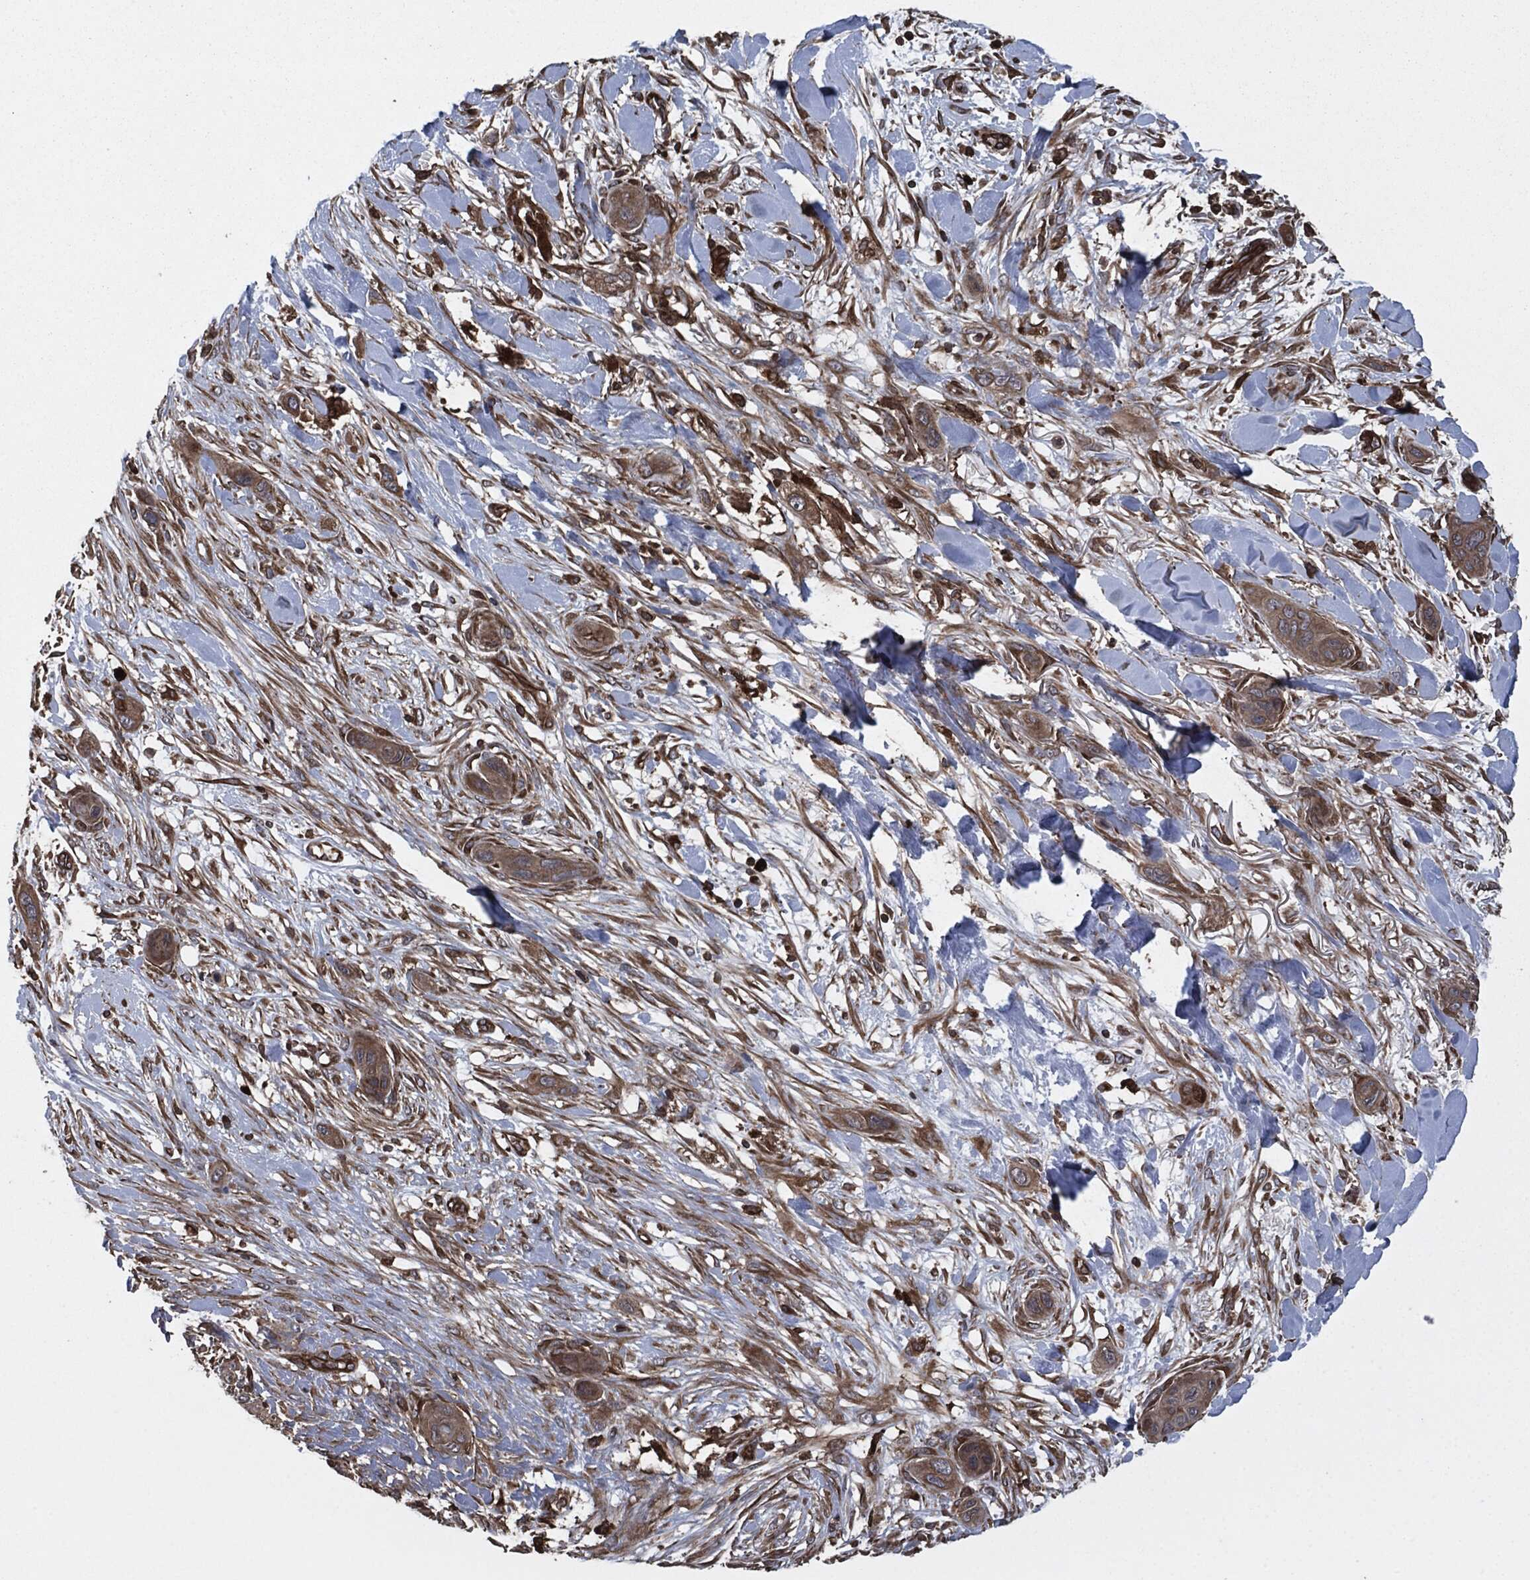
{"staining": {"intensity": "moderate", "quantity": ">75%", "location": "cytoplasmic/membranous"}, "tissue": "skin cancer", "cell_type": "Tumor cells", "image_type": "cancer", "snomed": [{"axis": "morphology", "description": "Squamous cell carcinoma, NOS"}, {"axis": "topography", "description": "Skin"}], "caption": "Protein expression analysis of skin cancer shows moderate cytoplasmic/membranous expression in about >75% of tumor cells. (DAB (3,3'-diaminobenzidine) IHC, brown staining for protein, blue staining for nuclei).", "gene": "RAP1GDS1", "patient": {"sex": "male", "age": 78}}